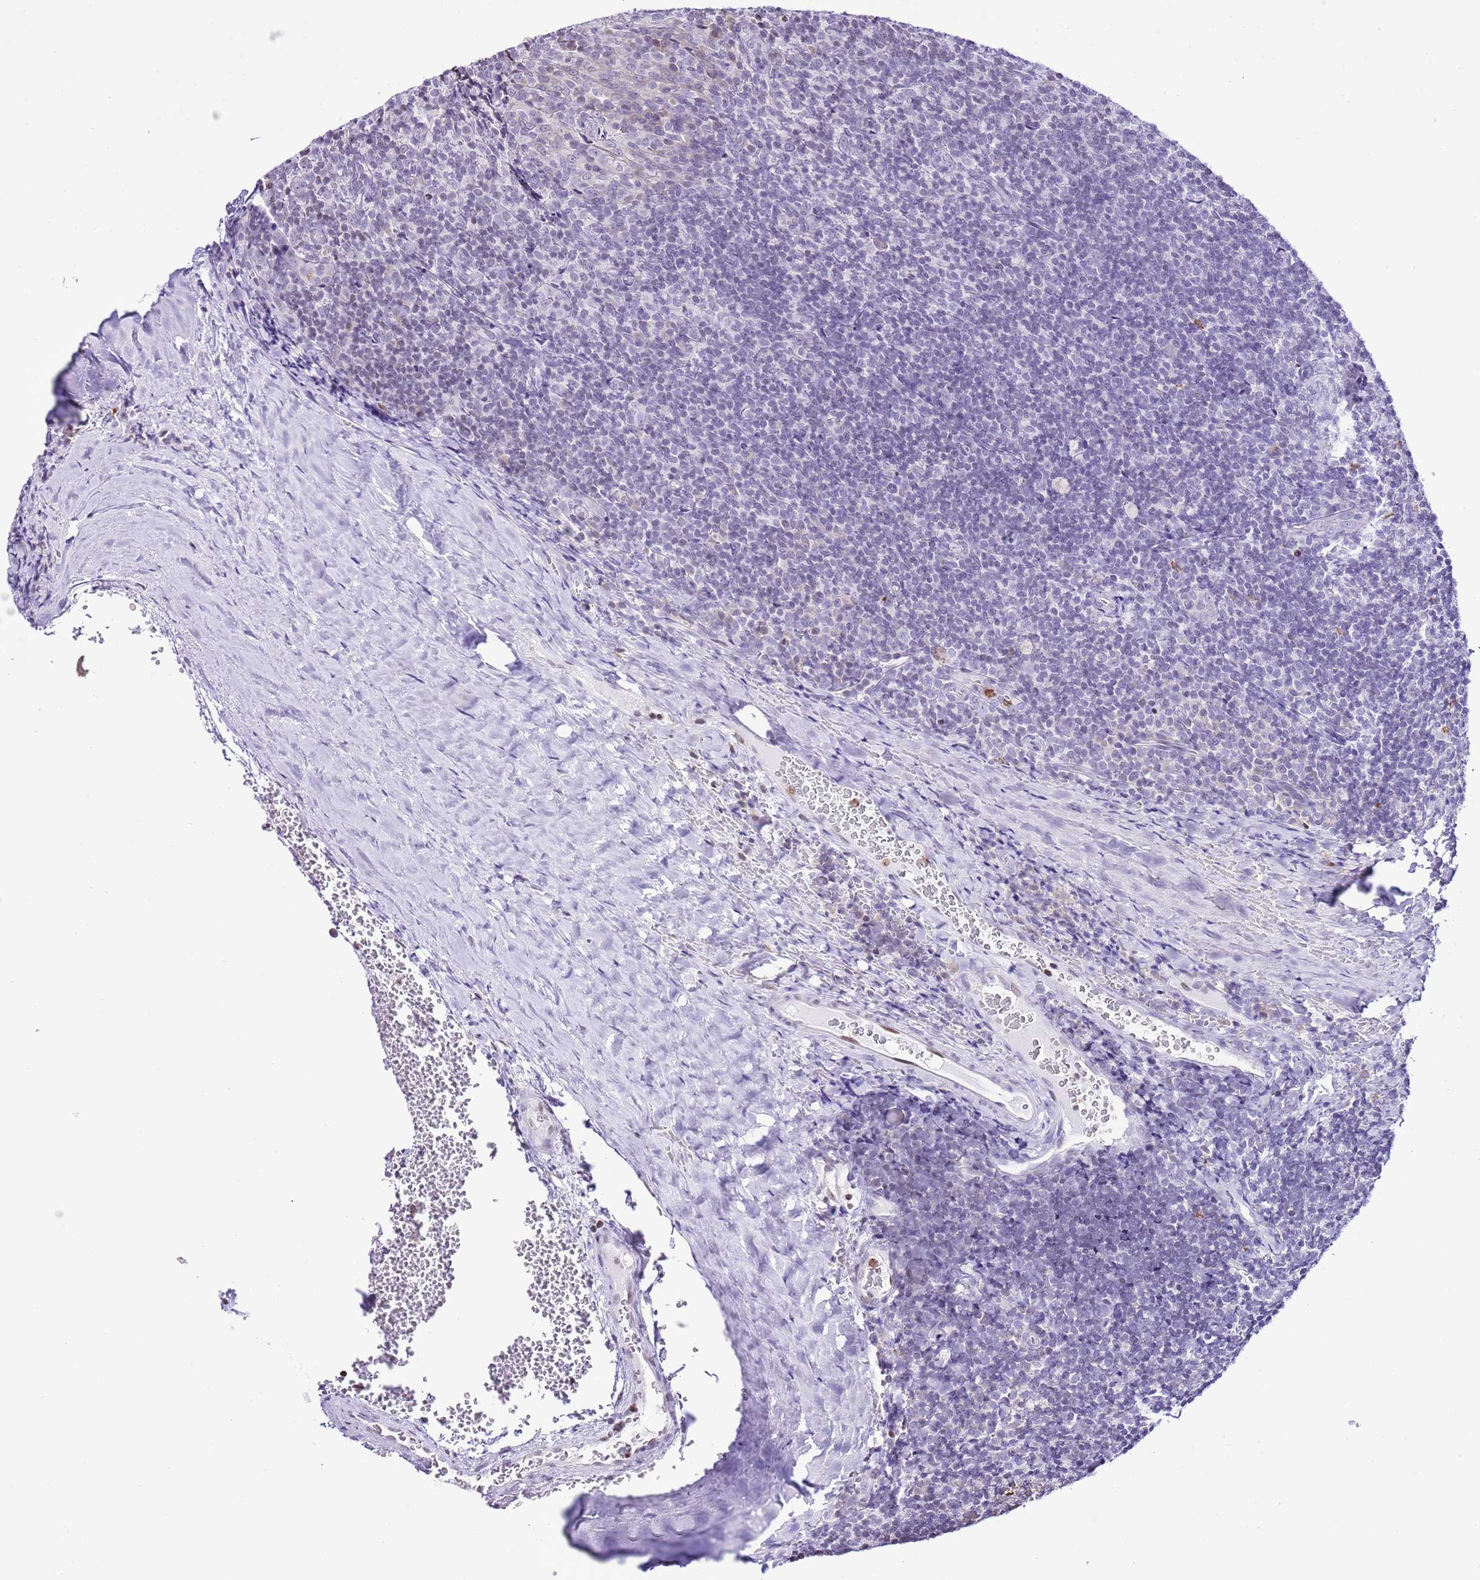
{"staining": {"intensity": "weak", "quantity": "<25%", "location": "nuclear"}, "tissue": "tonsil", "cell_type": "Germinal center cells", "image_type": "normal", "snomed": [{"axis": "morphology", "description": "Normal tissue, NOS"}, {"axis": "topography", "description": "Tonsil"}], "caption": "Immunohistochemistry (IHC) histopathology image of benign tonsil: tonsil stained with DAB (3,3'-diaminobenzidine) reveals no significant protein positivity in germinal center cells.", "gene": "PRR15", "patient": {"sex": "male", "age": 17}}